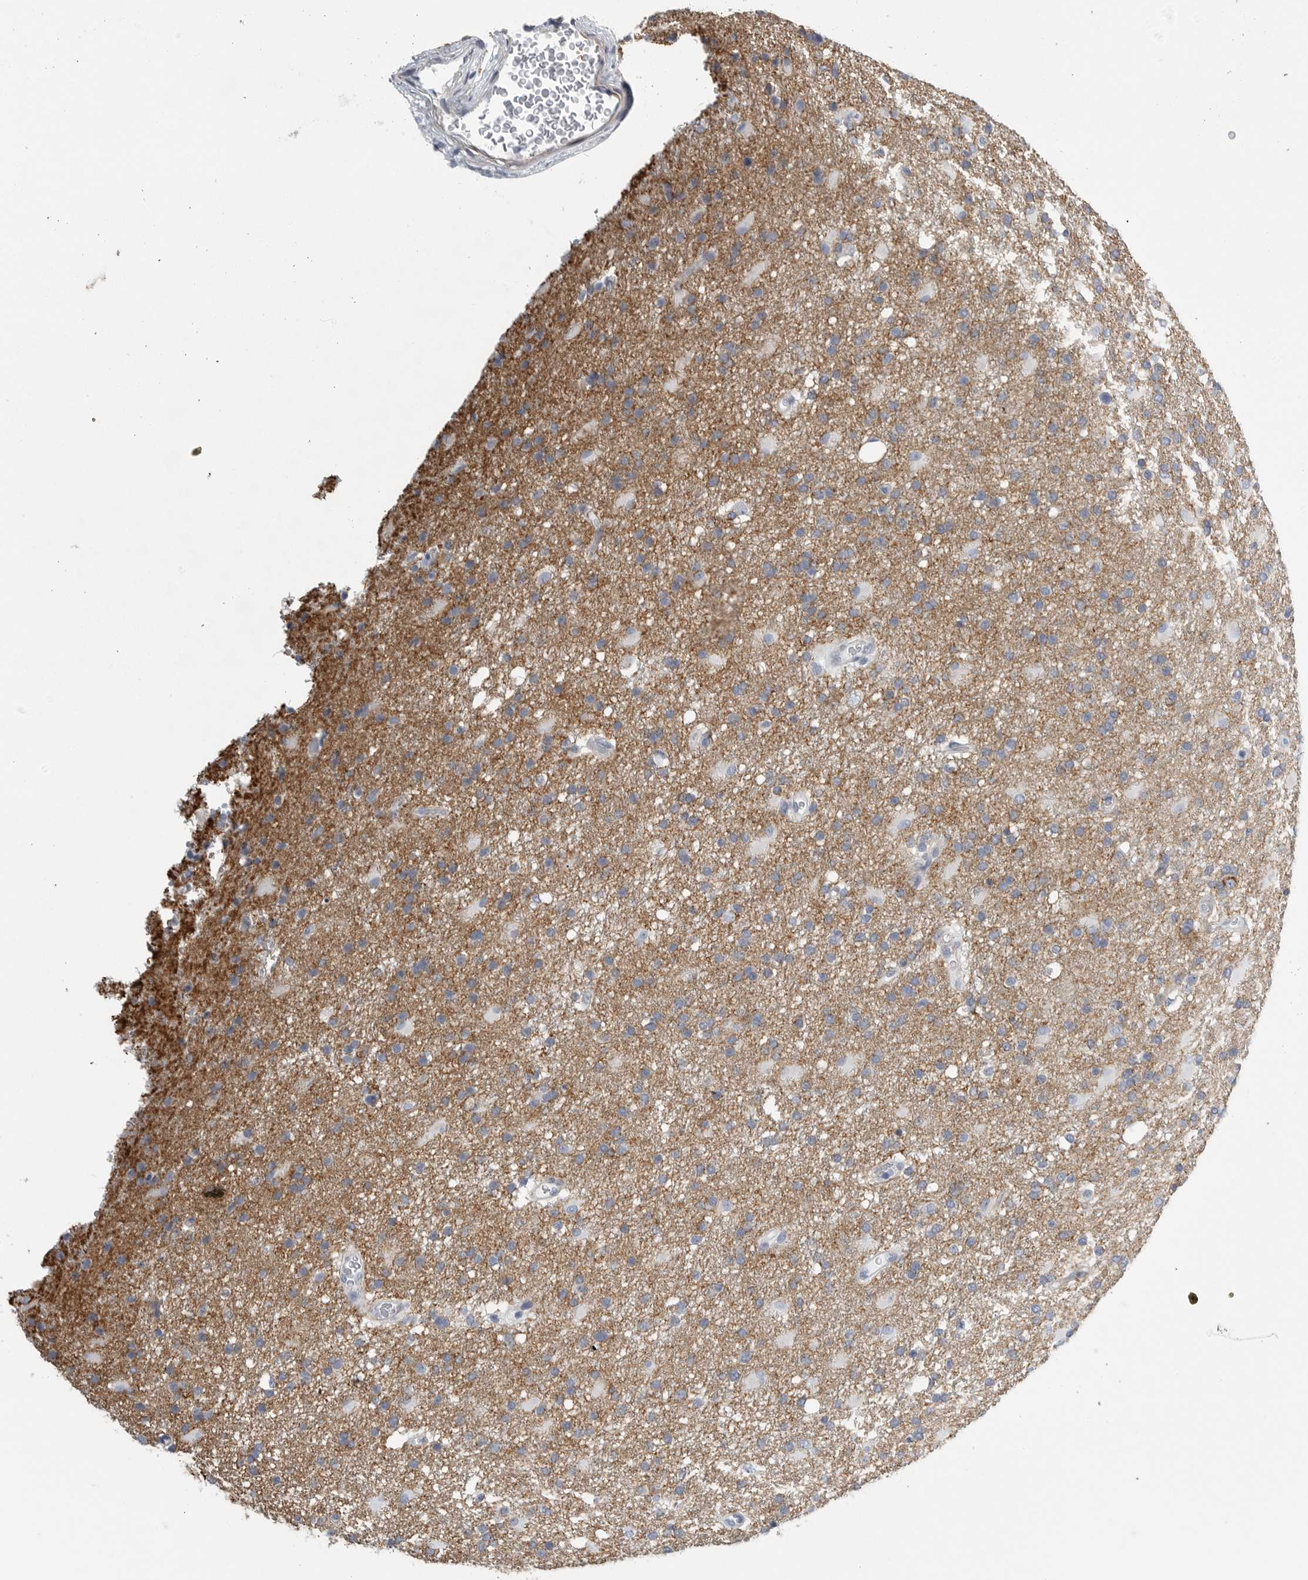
{"staining": {"intensity": "negative", "quantity": "none", "location": "none"}, "tissue": "glioma", "cell_type": "Tumor cells", "image_type": "cancer", "snomed": [{"axis": "morphology", "description": "Glioma, malignant, High grade"}, {"axis": "topography", "description": "Brain"}], "caption": "This is an immunohistochemistry (IHC) image of malignant glioma (high-grade). There is no expression in tumor cells.", "gene": "TNR", "patient": {"sex": "male", "age": 72}}